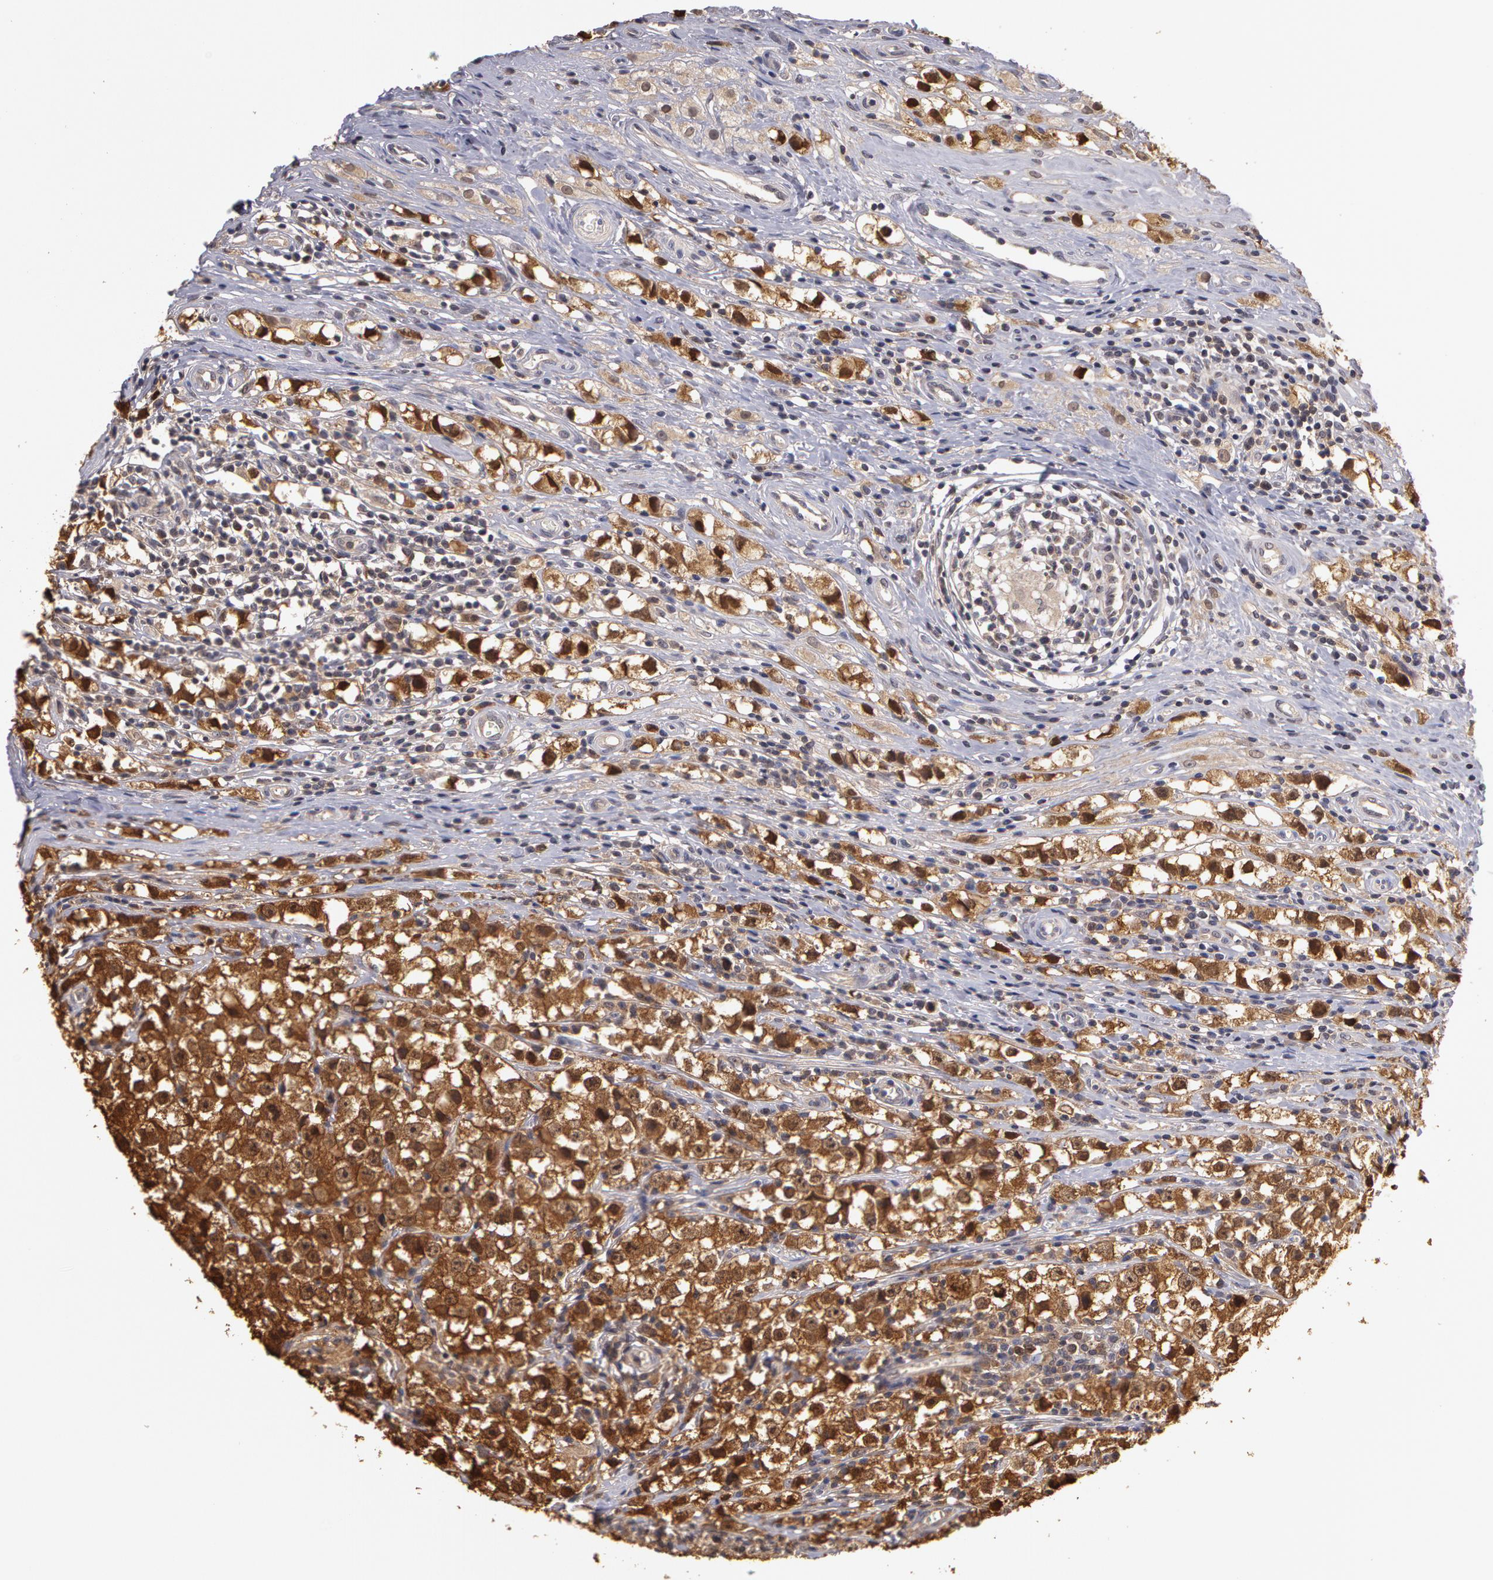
{"staining": {"intensity": "moderate", "quantity": ">75%", "location": "cytoplasmic/membranous"}, "tissue": "testis cancer", "cell_type": "Tumor cells", "image_type": "cancer", "snomed": [{"axis": "morphology", "description": "Seminoma, NOS"}, {"axis": "topography", "description": "Testis"}], "caption": "Tumor cells display moderate cytoplasmic/membranous expression in about >75% of cells in testis seminoma. (DAB IHC with brightfield microscopy, high magnification).", "gene": "AHSA1", "patient": {"sex": "male", "age": 35}}